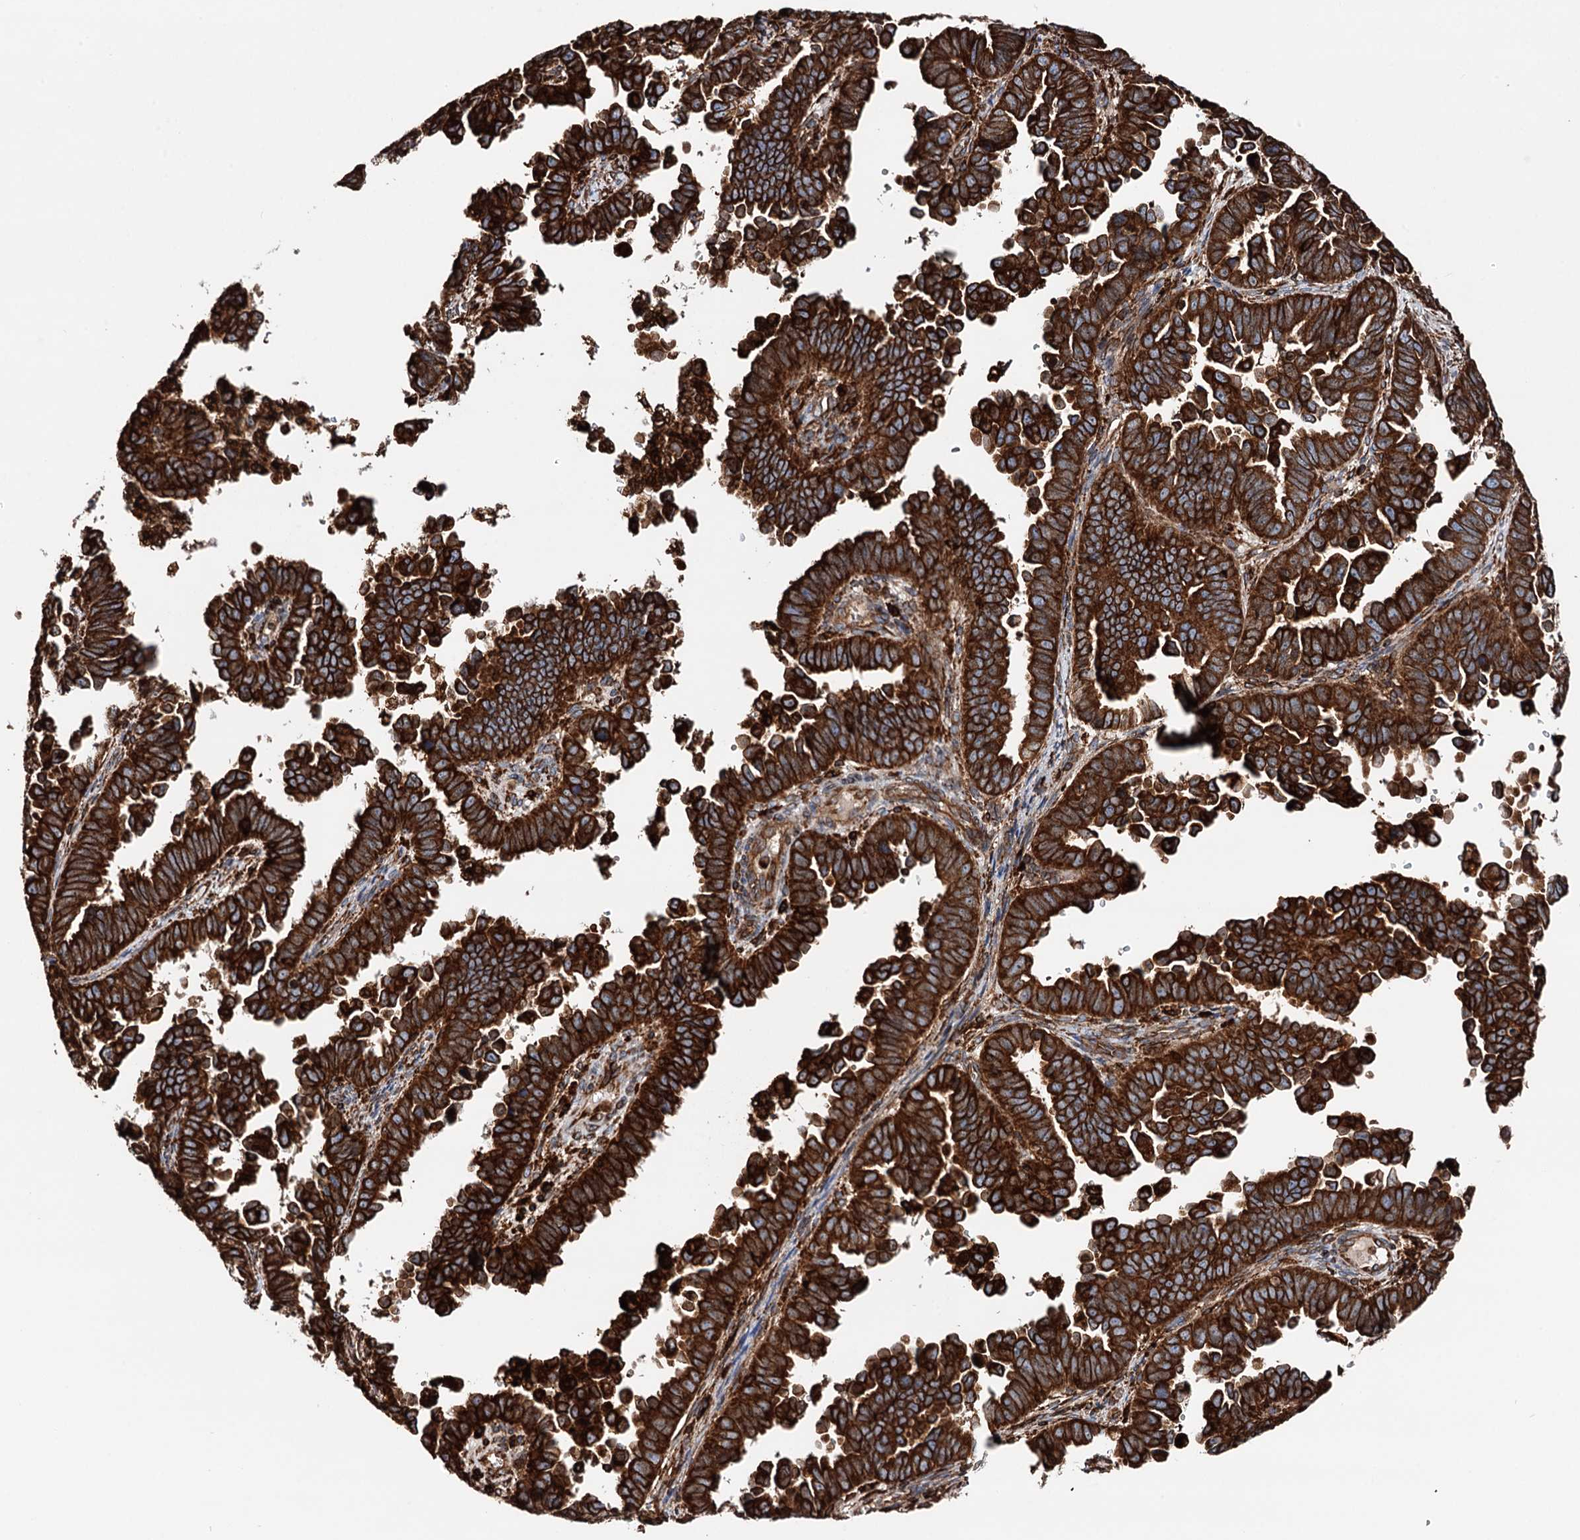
{"staining": {"intensity": "strong", "quantity": ">75%", "location": "cytoplasmic/membranous"}, "tissue": "endometrial cancer", "cell_type": "Tumor cells", "image_type": "cancer", "snomed": [{"axis": "morphology", "description": "Adenocarcinoma, NOS"}, {"axis": "topography", "description": "Endometrium"}], "caption": "Protein analysis of adenocarcinoma (endometrial) tissue reveals strong cytoplasmic/membranous expression in approximately >75% of tumor cells.", "gene": "ERP29", "patient": {"sex": "female", "age": 75}}